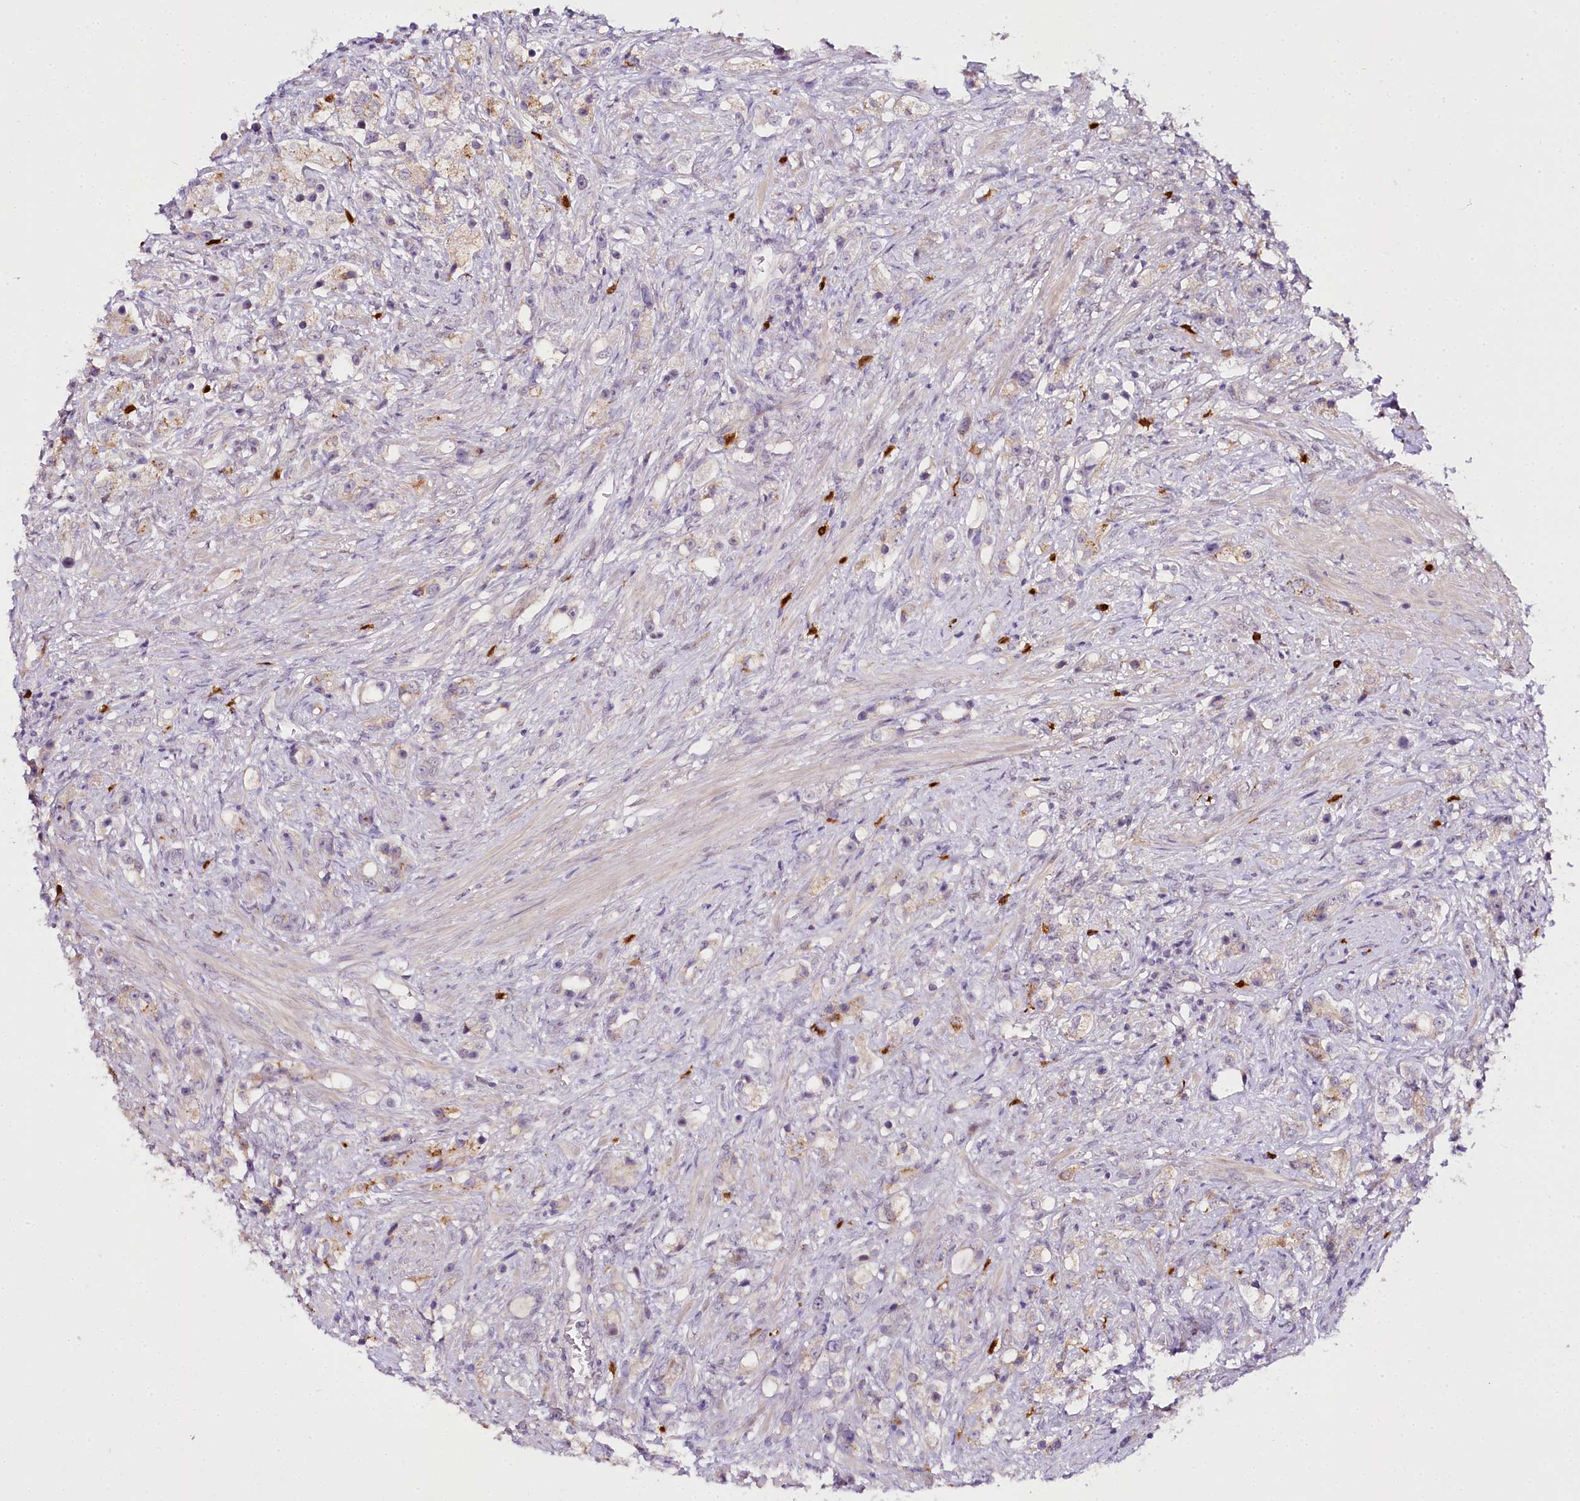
{"staining": {"intensity": "weak", "quantity": "<25%", "location": "cytoplasmic/membranous"}, "tissue": "prostate cancer", "cell_type": "Tumor cells", "image_type": "cancer", "snomed": [{"axis": "morphology", "description": "Adenocarcinoma, High grade"}, {"axis": "topography", "description": "Prostate"}], "caption": "Tumor cells show no significant protein positivity in high-grade adenocarcinoma (prostate).", "gene": "VWA5A", "patient": {"sex": "male", "age": 63}}